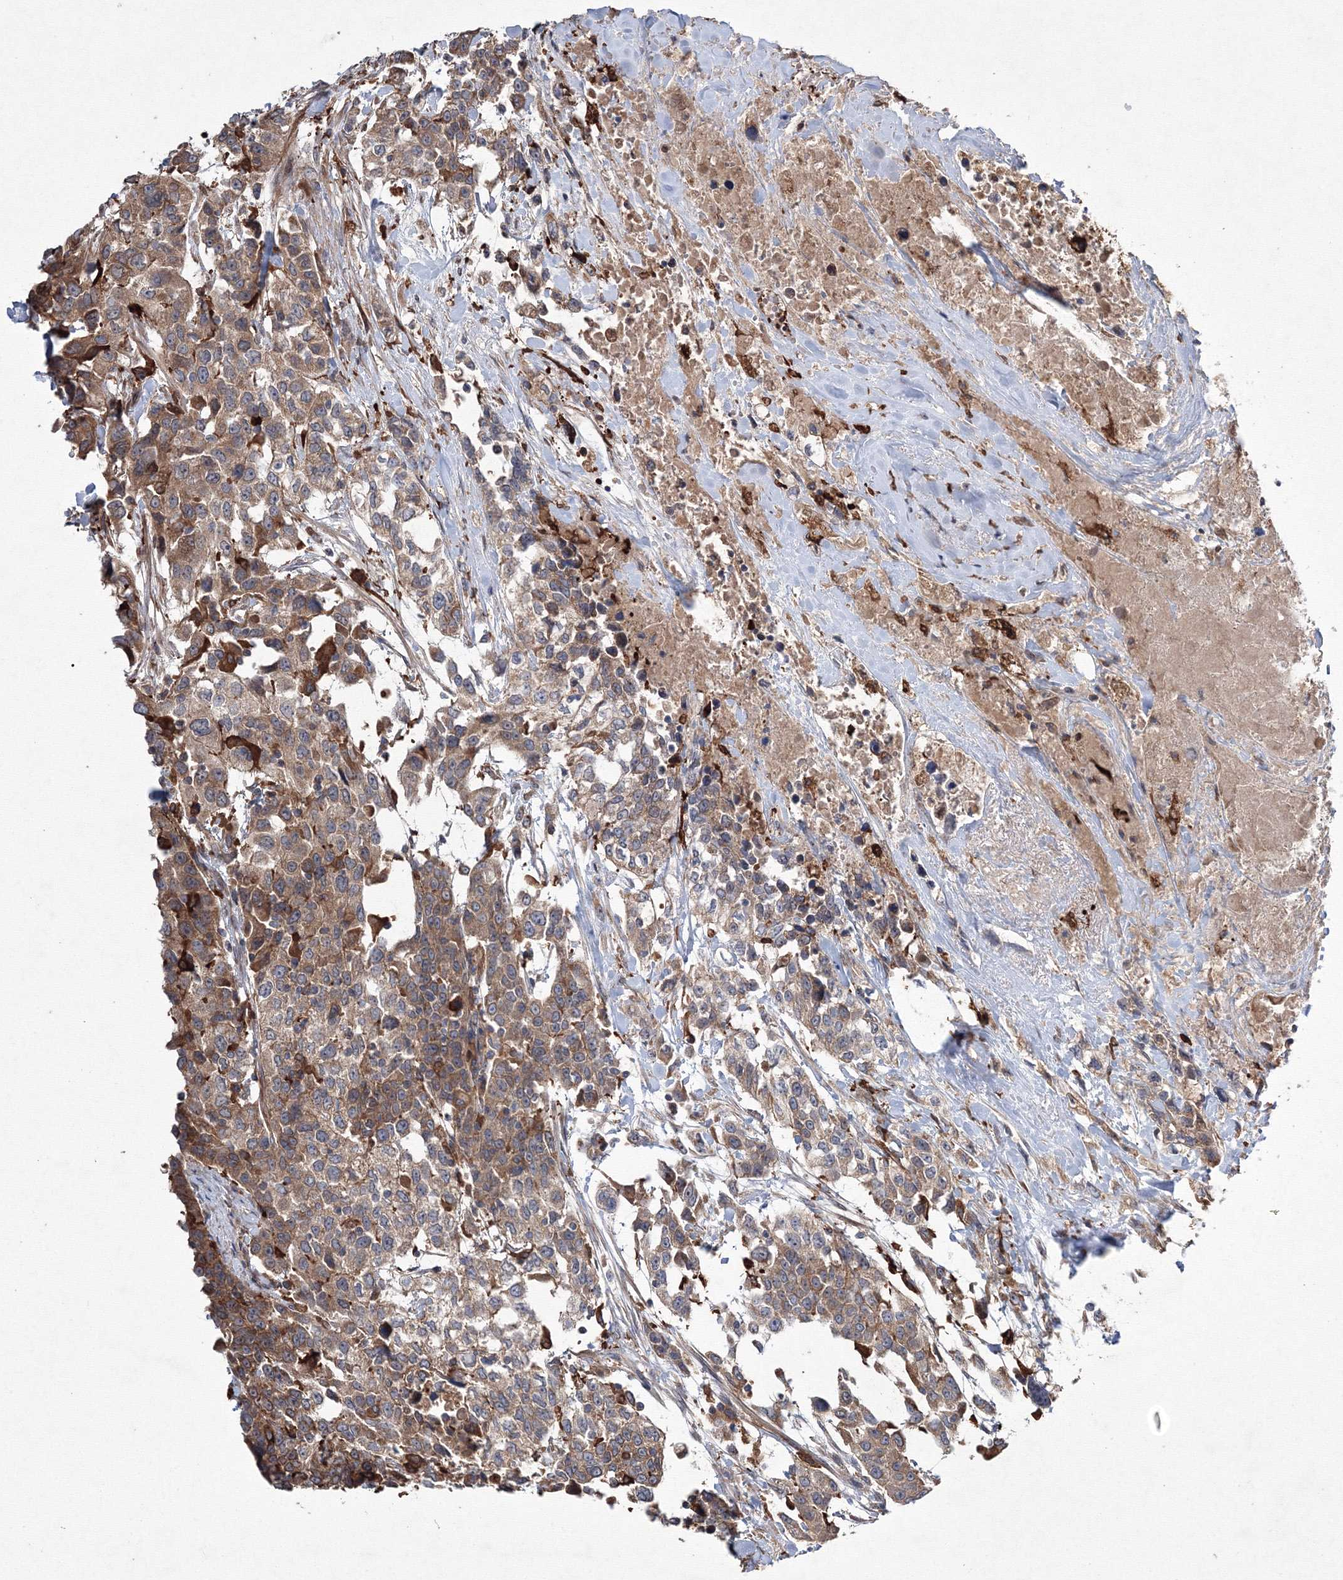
{"staining": {"intensity": "moderate", "quantity": ">75%", "location": "cytoplasmic/membranous"}, "tissue": "urothelial cancer", "cell_type": "Tumor cells", "image_type": "cancer", "snomed": [{"axis": "morphology", "description": "Urothelial carcinoma, High grade"}, {"axis": "topography", "description": "Urinary bladder"}], "caption": "High-grade urothelial carcinoma stained with immunohistochemistry (IHC) demonstrates moderate cytoplasmic/membranous staining in about >75% of tumor cells.", "gene": "RANBP3L", "patient": {"sex": "female", "age": 80}}